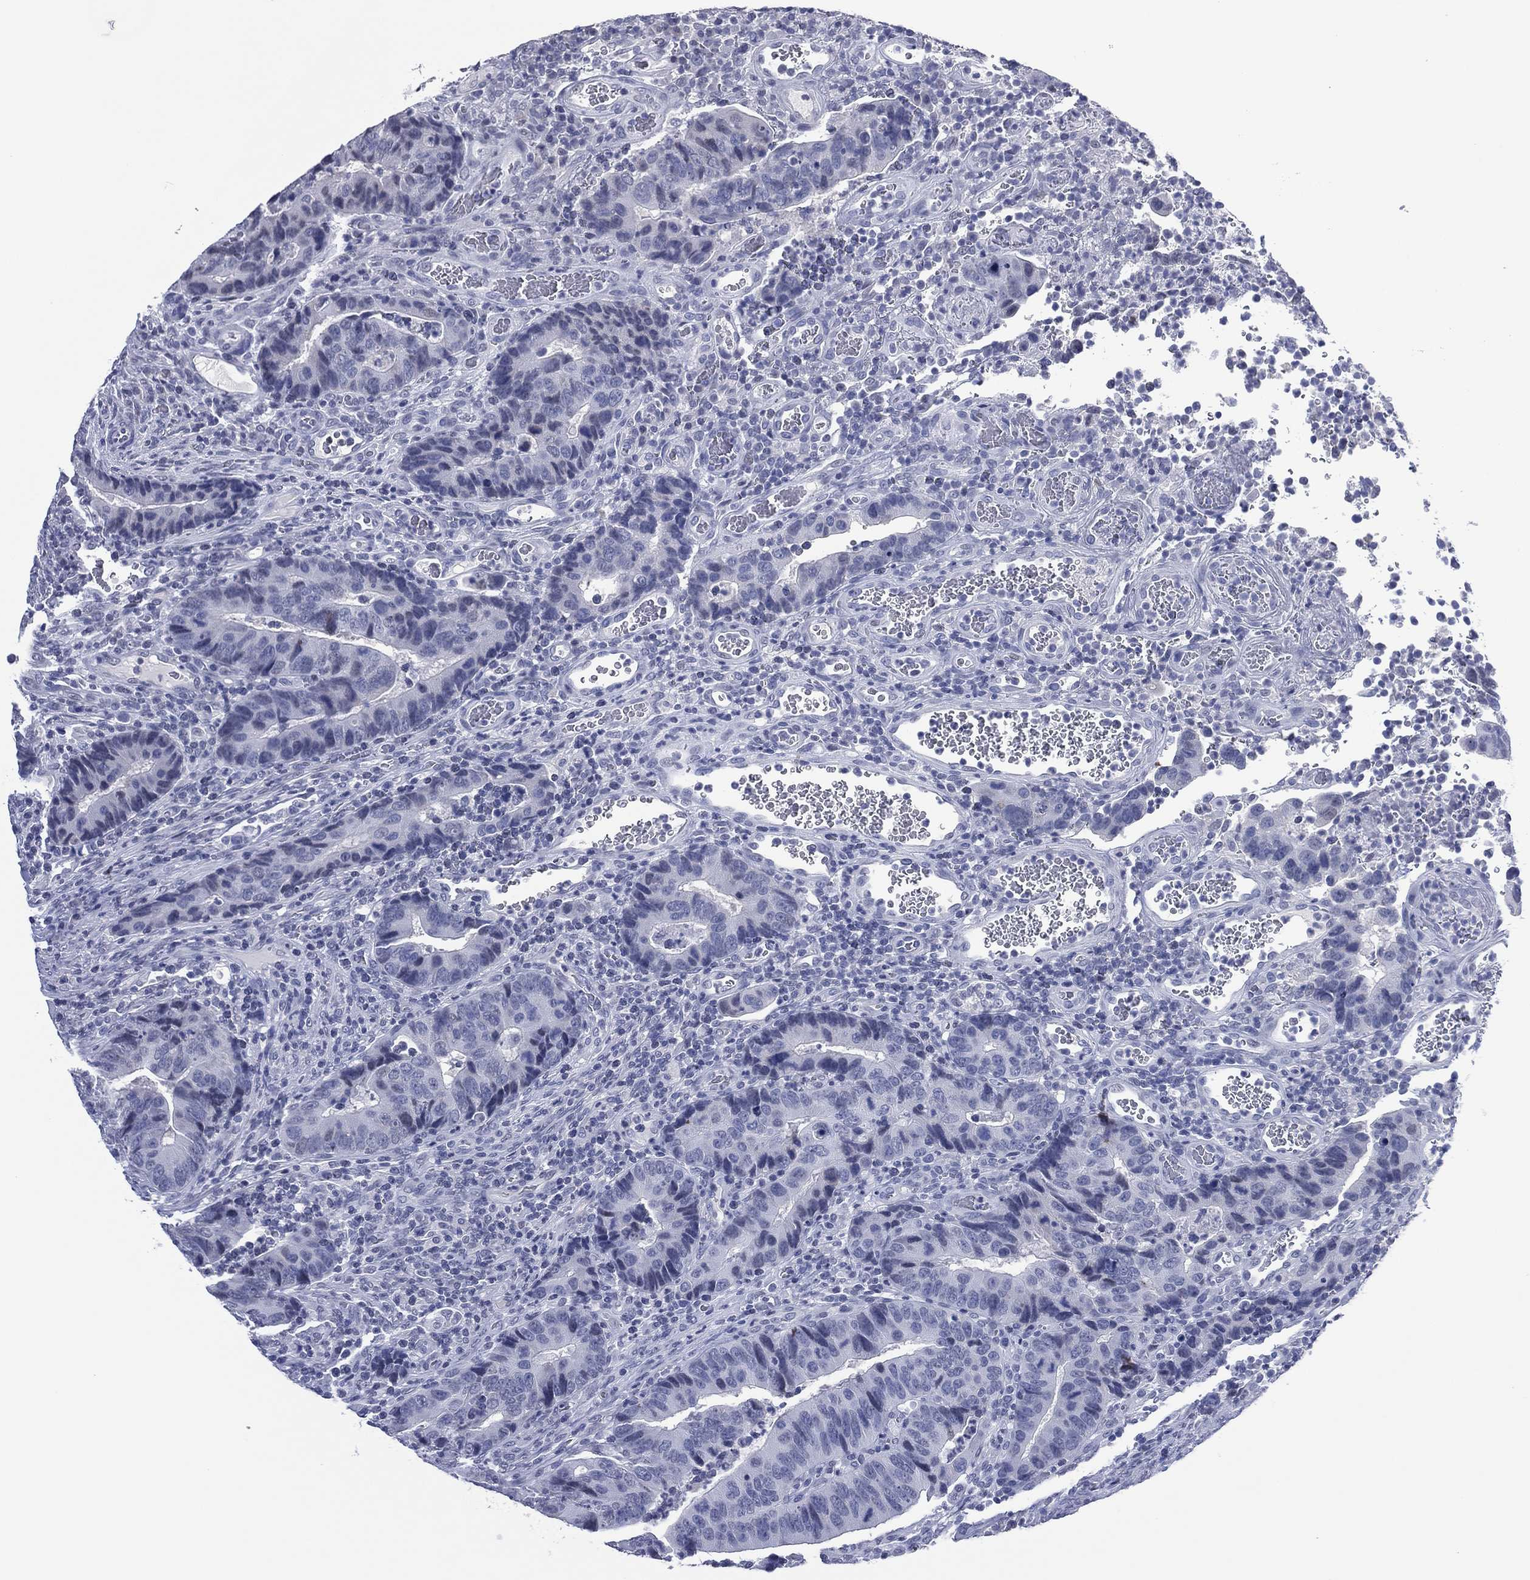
{"staining": {"intensity": "negative", "quantity": "none", "location": "none"}, "tissue": "colorectal cancer", "cell_type": "Tumor cells", "image_type": "cancer", "snomed": [{"axis": "morphology", "description": "Adenocarcinoma, NOS"}, {"axis": "topography", "description": "Colon"}], "caption": "High power microscopy image of an immunohistochemistry histopathology image of colorectal cancer (adenocarcinoma), revealing no significant staining in tumor cells.", "gene": "UTF1", "patient": {"sex": "female", "age": 56}}